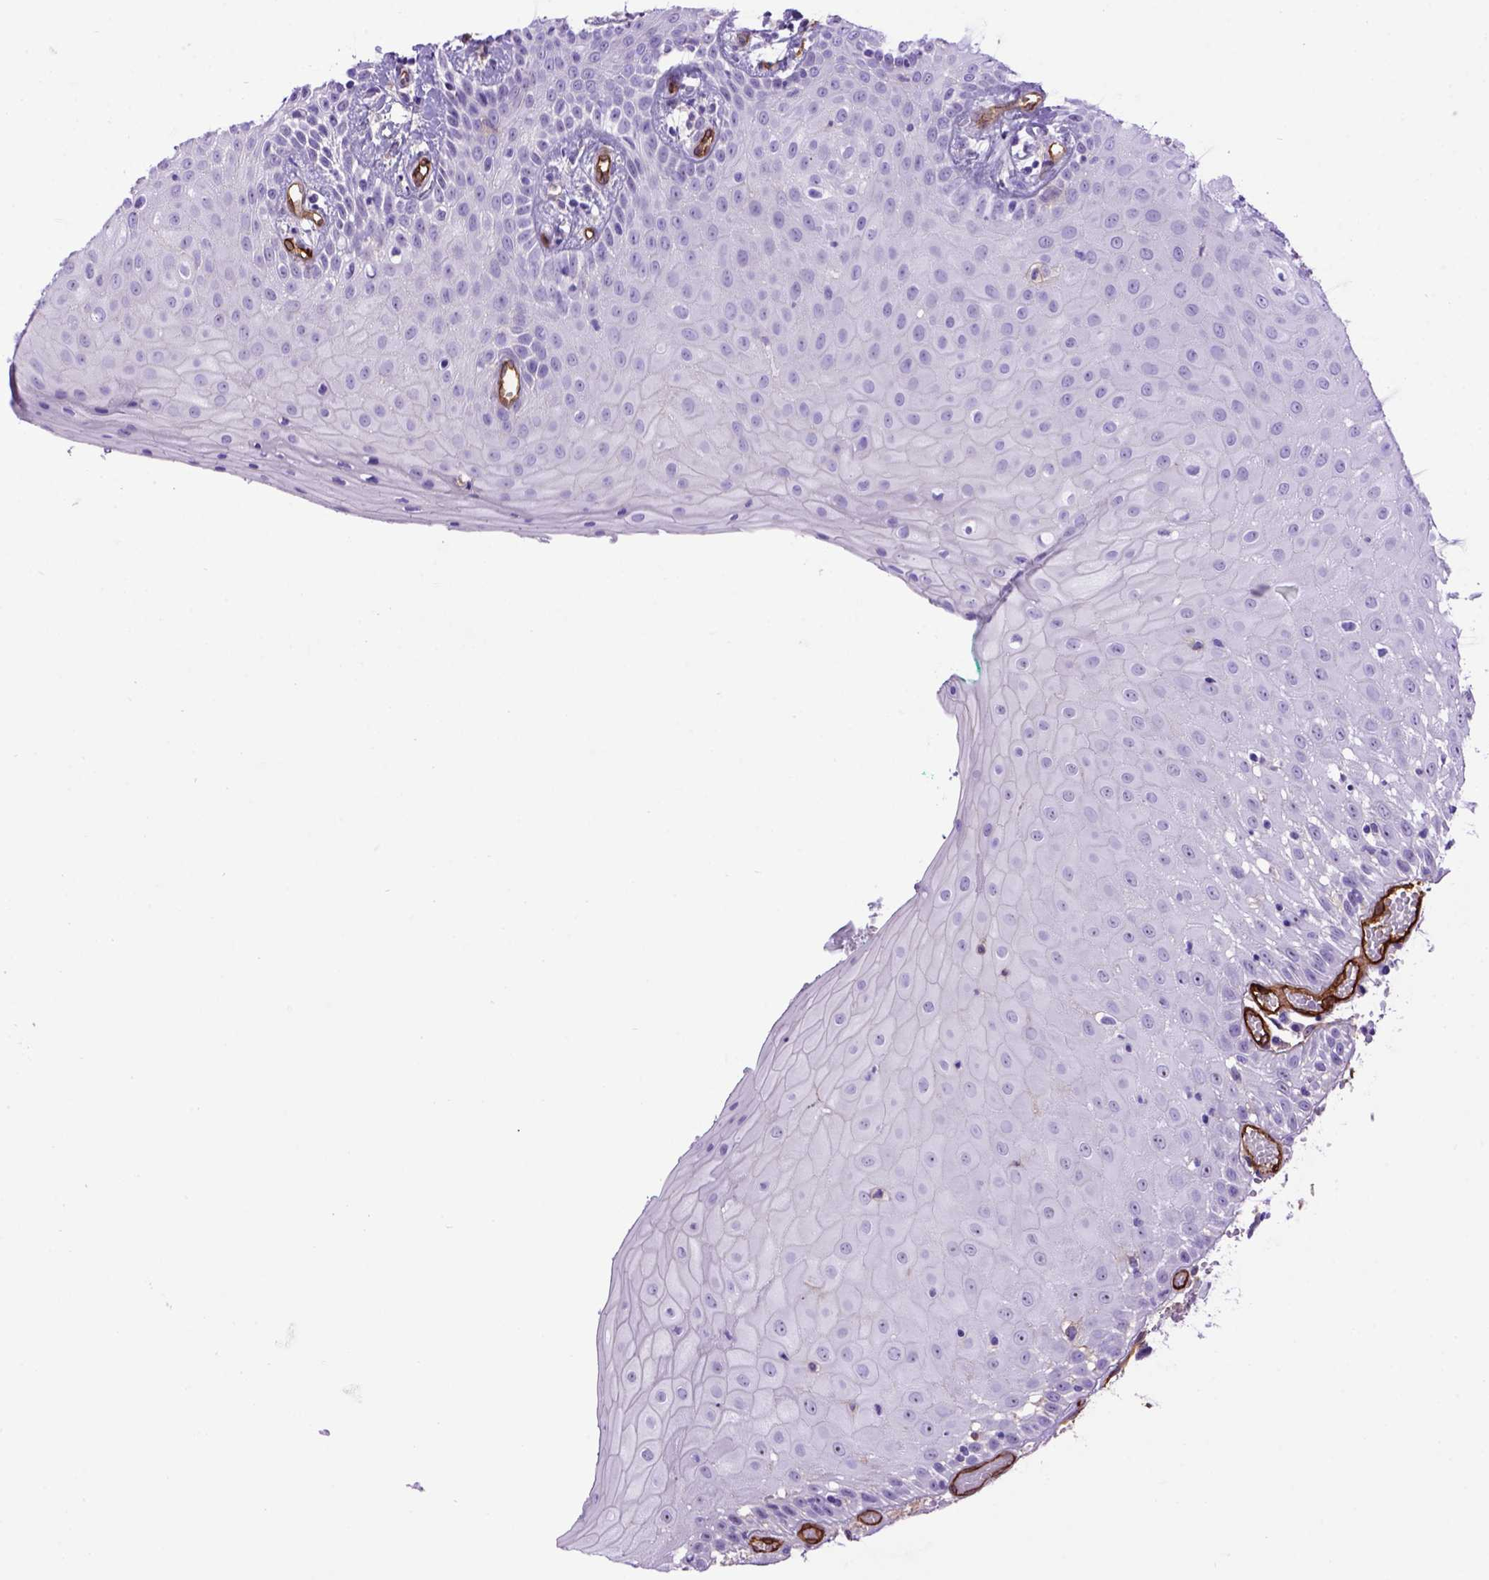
{"staining": {"intensity": "negative", "quantity": "none", "location": "none"}, "tissue": "head and neck cancer", "cell_type": "Tumor cells", "image_type": "cancer", "snomed": [{"axis": "morphology", "description": "Normal tissue, NOS"}, {"axis": "morphology", "description": "Squamous cell carcinoma, NOS"}, {"axis": "topography", "description": "Oral tissue"}, {"axis": "topography", "description": "Salivary gland"}, {"axis": "topography", "description": "Head-Neck"}], "caption": "DAB immunohistochemical staining of head and neck squamous cell carcinoma displays no significant expression in tumor cells.", "gene": "ENG", "patient": {"sex": "female", "age": 62}}